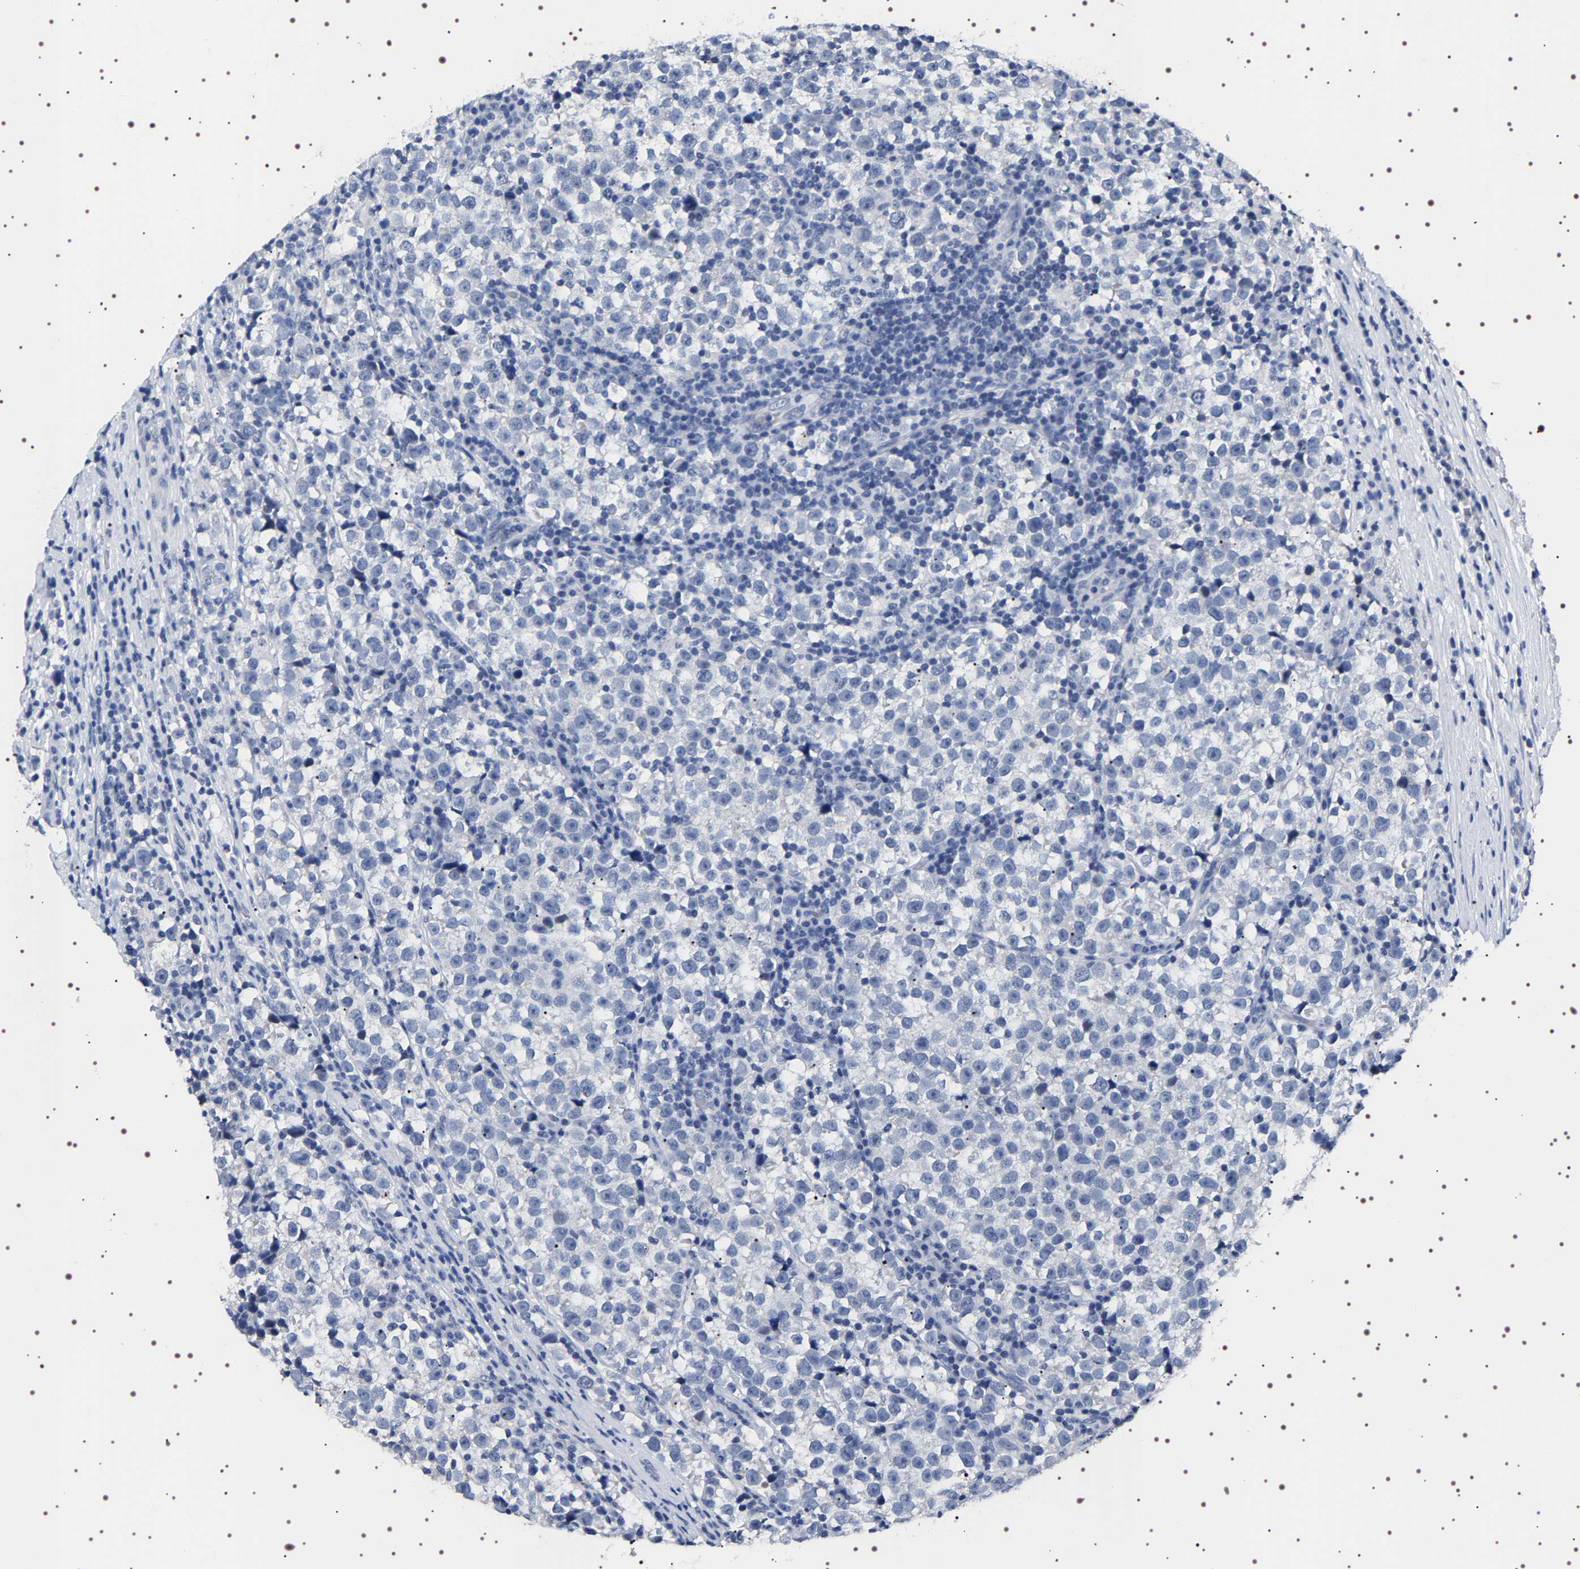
{"staining": {"intensity": "negative", "quantity": "none", "location": "none"}, "tissue": "testis cancer", "cell_type": "Tumor cells", "image_type": "cancer", "snomed": [{"axis": "morphology", "description": "Normal tissue, NOS"}, {"axis": "morphology", "description": "Seminoma, NOS"}, {"axis": "topography", "description": "Testis"}], "caption": "Micrograph shows no protein positivity in tumor cells of testis cancer (seminoma) tissue.", "gene": "UBQLN3", "patient": {"sex": "male", "age": 43}}